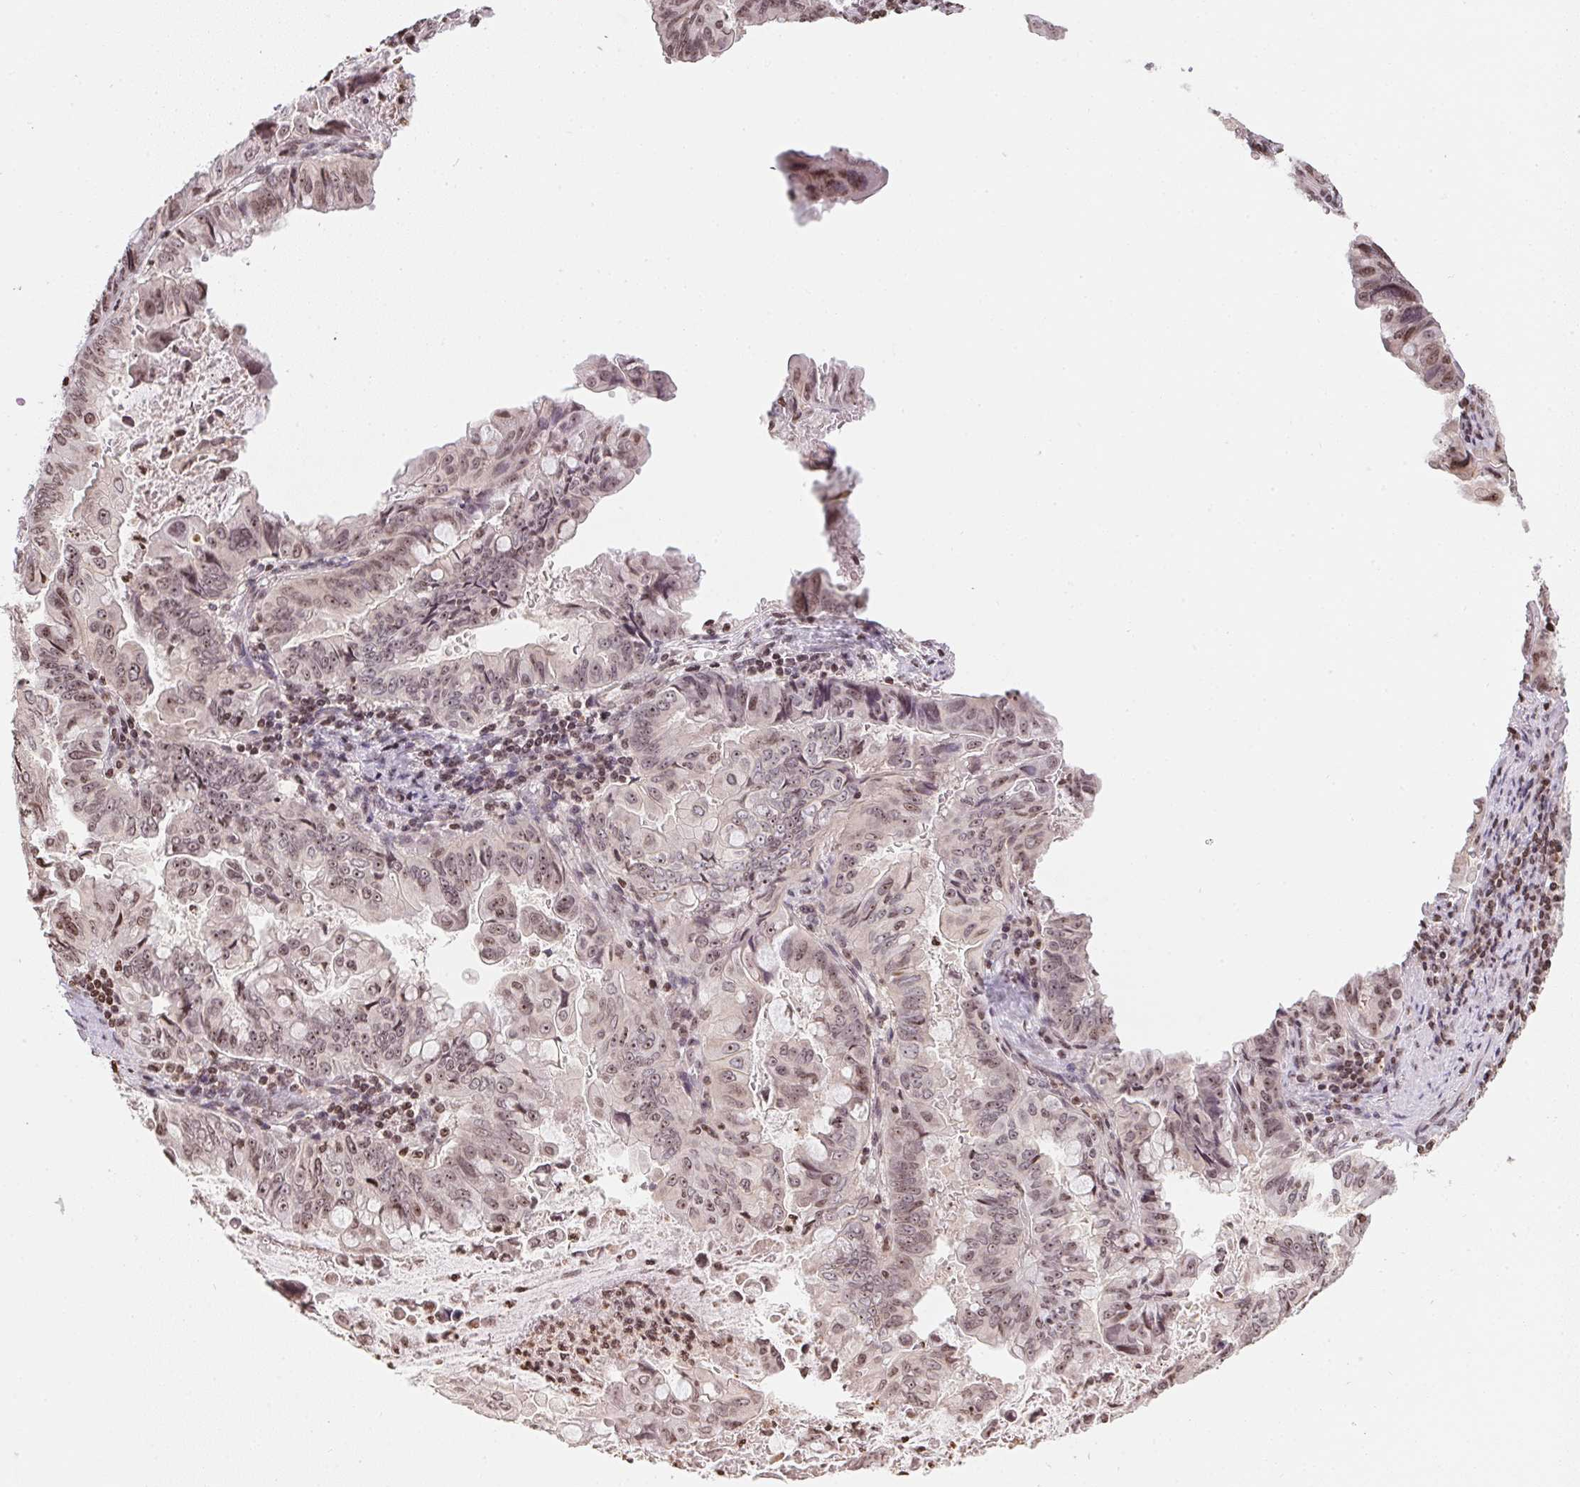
{"staining": {"intensity": "weak", "quantity": ">75%", "location": "nuclear"}, "tissue": "stomach cancer", "cell_type": "Tumor cells", "image_type": "cancer", "snomed": [{"axis": "morphology", "description": "Adenocarcinoma, NOS"}, {"axis": "topography", "description": "Stomach, upper"}], "caption": "IHC image of adenocarcinoma (stomach) stained for a protein (brown), which reveals low levels of weak nuclear positivity in approximately >75% of tumor cells.", "gene": "RNF181", "patient": {"sex": "male", "age": 80}}